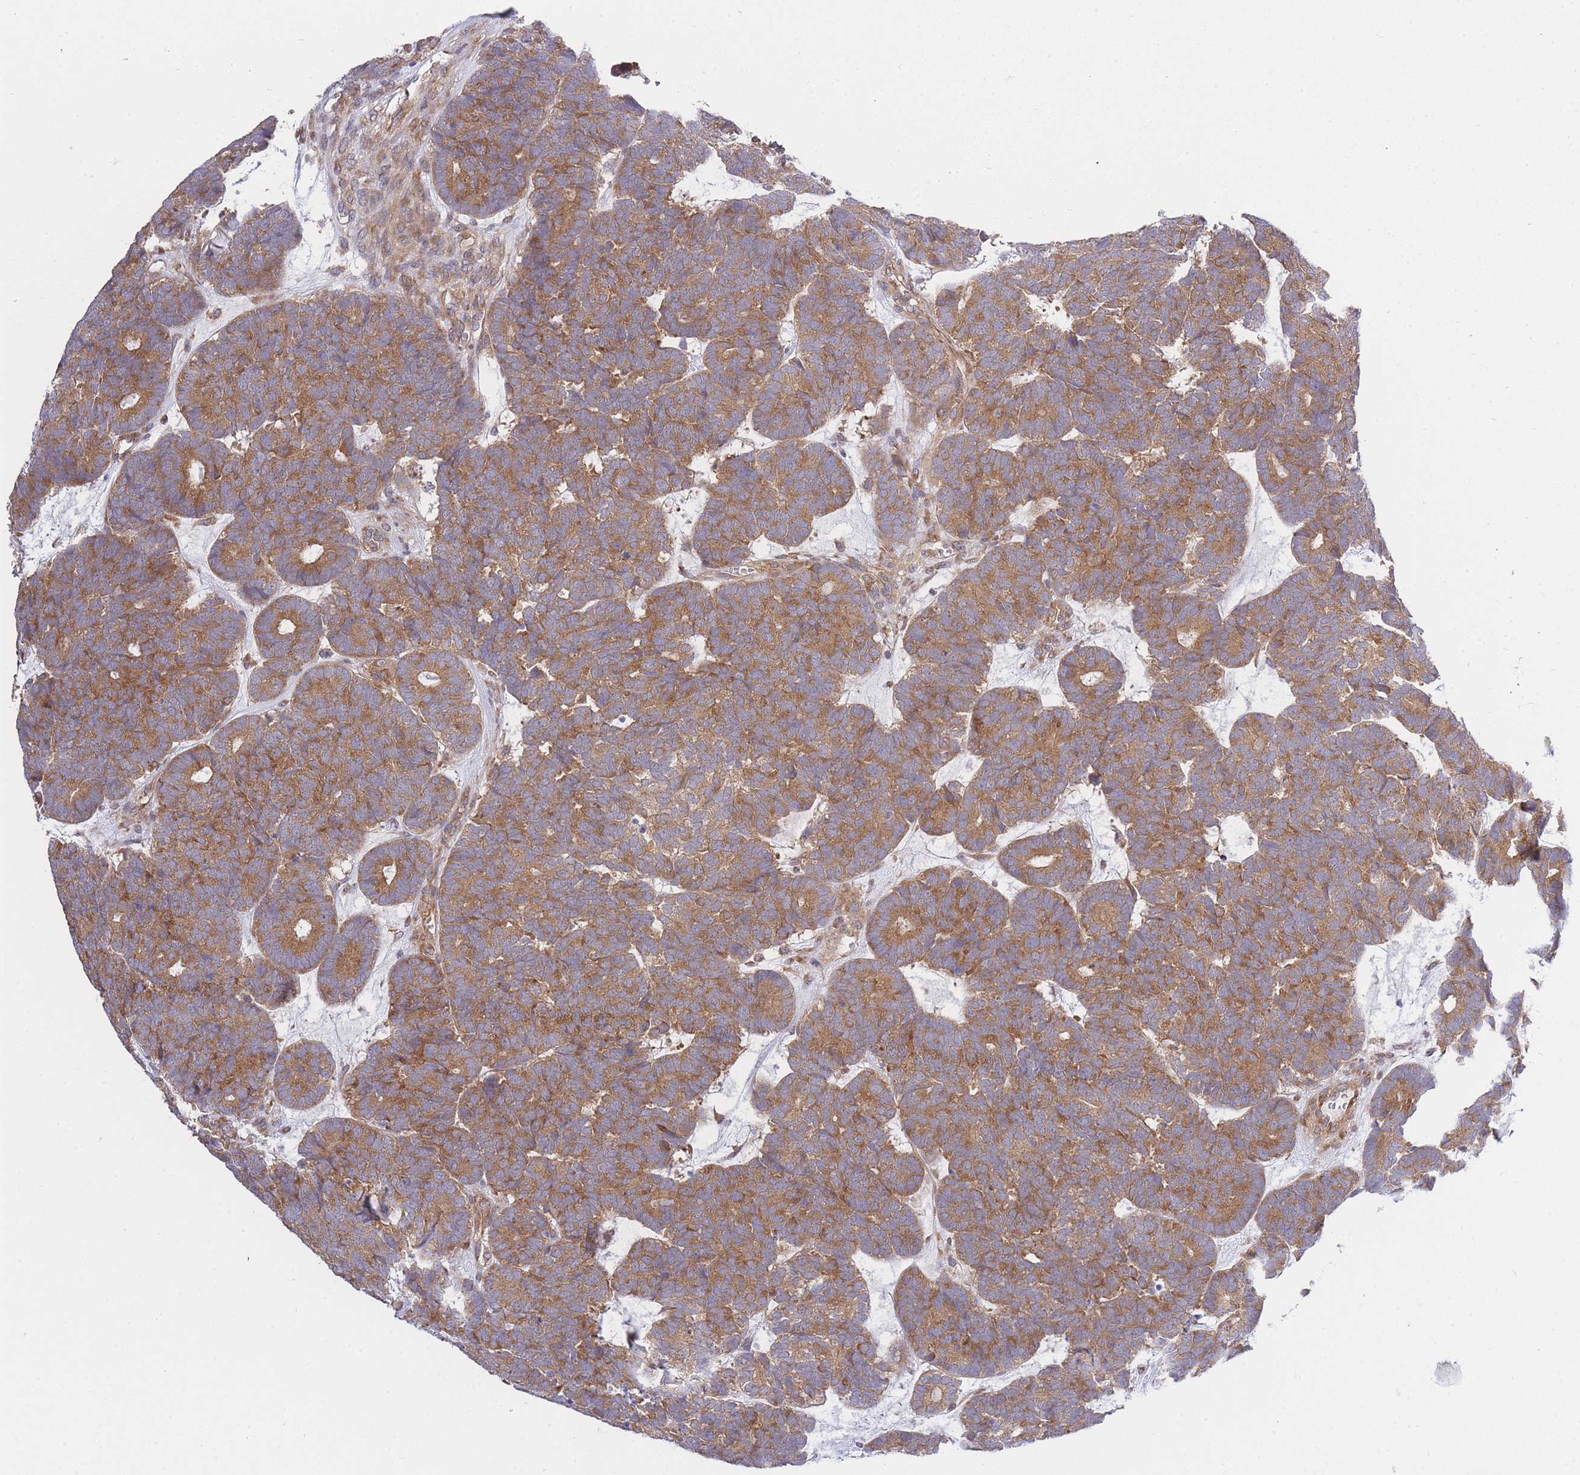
{"staining": {"intensity": "moderate", "quantity": ">75%", "location": "cytoplasmic/membranous"}, "tissue": "head and neck cancer", "cell_type": "Tumor cells", "image_type": "cancer", "snomed": [{"axis": "morphology", "description": "Adenocarcinoma, NOS"}, {"axis": "topography", "description": "Head-Neck"}], "caption": "Immunohistochemistry (IHC) photomicrograph of neoplastic tissue: human head and neck cancer (adenocarcinoma) stained using IHC reveals medium levels of moderate protein expression localized specifically in the cytoplasmic/membranous of tumor cells, appearing as a cytoplasmic/membranous brown color.", "gene": "EIF2B2", "patient": {"sex": "female", "age": 81}}